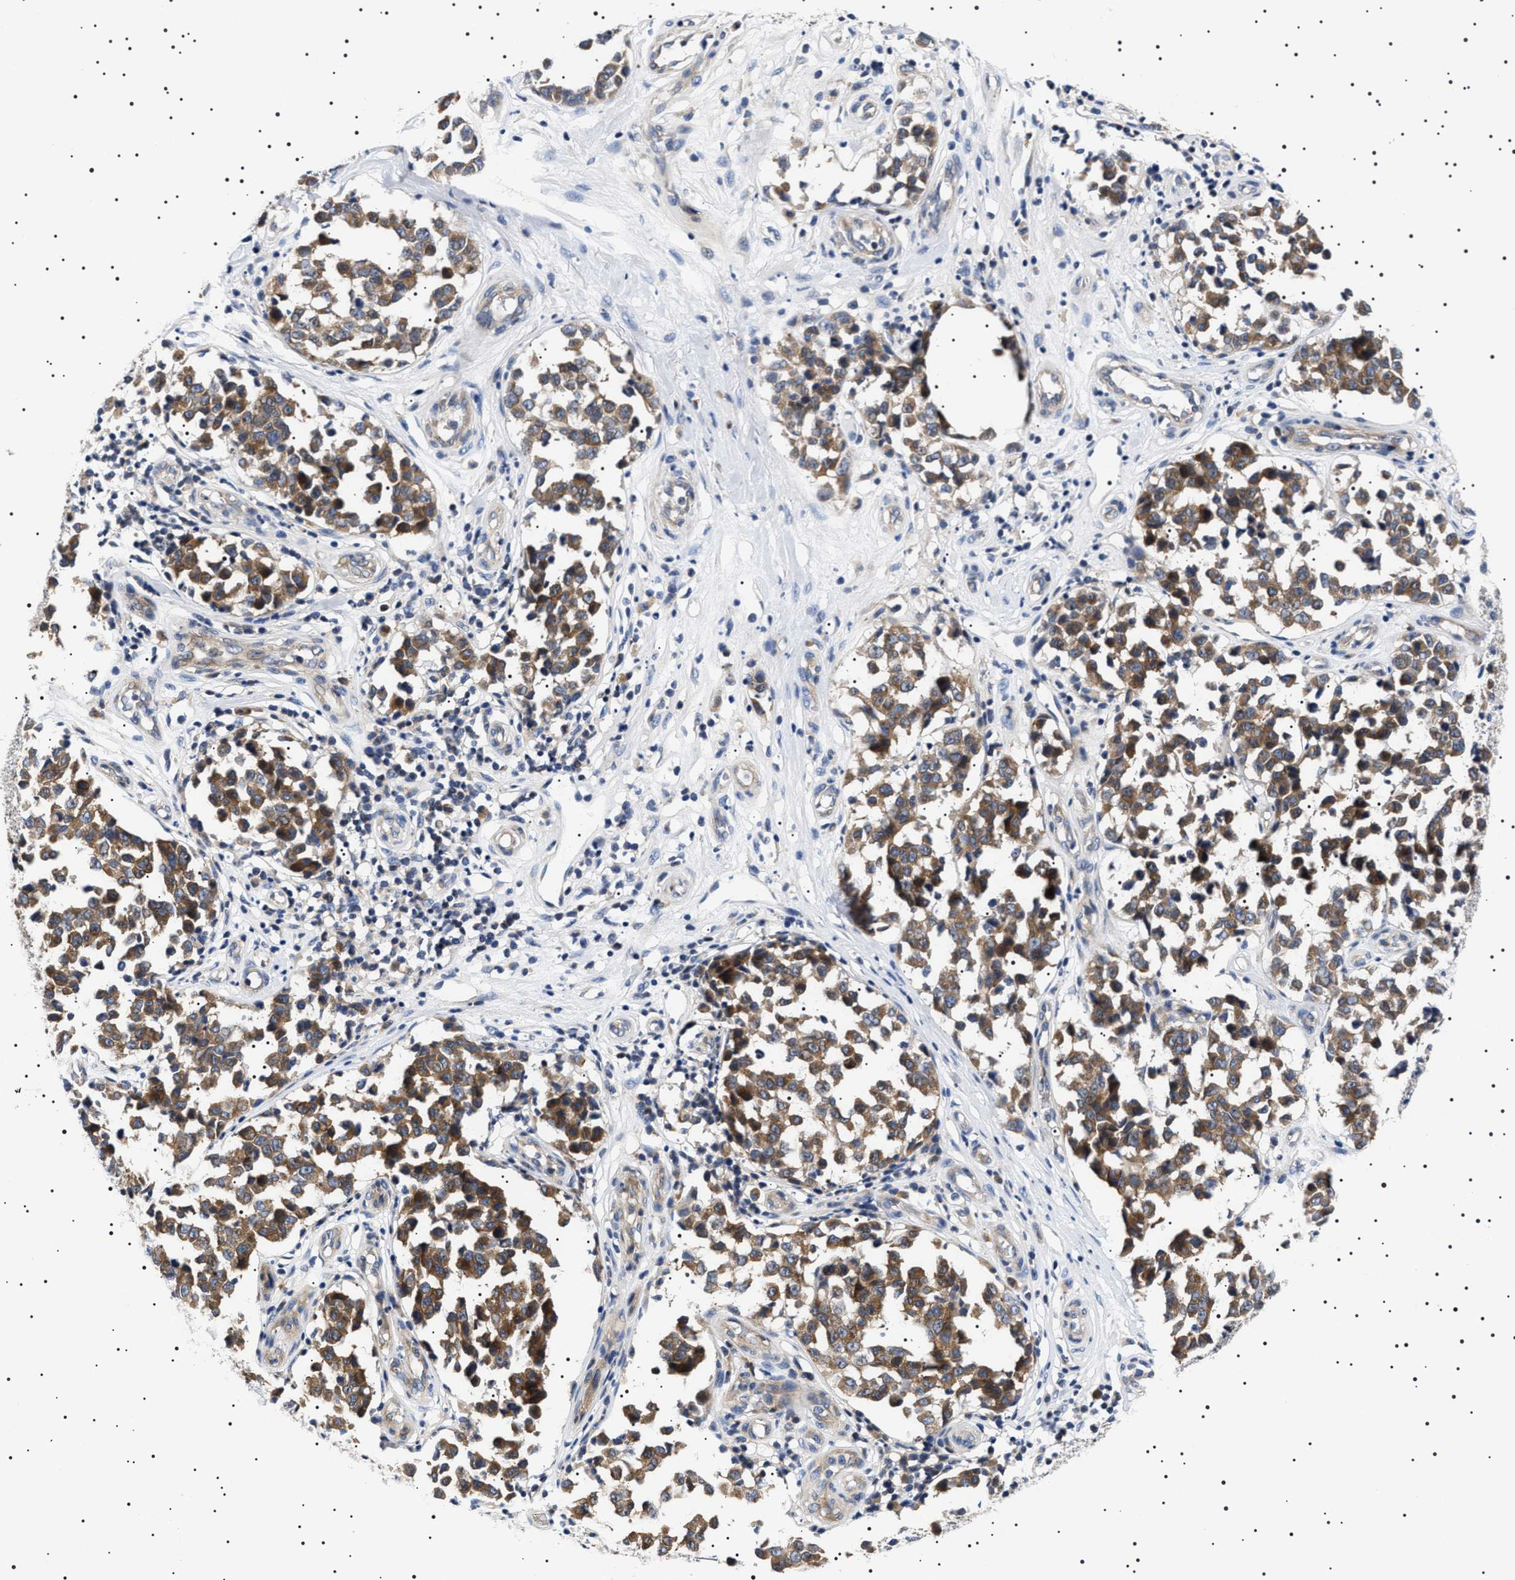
{"staining": {"intensity": "moderate", "quantity": ">75%", "location": "cytoplasmic/membranous"}, "tissue": "melanoma", "cell_type": "Tumor cells", "image_type": "cancer", "snomed": [{"axis": "morphology", "description": "Malignant melanoma, NOS"}, {"axis": "topography", "description": "Skin"}], "caption": "Protein staining demonstrates moderate cytoplasmic/membranous positivity in about >75% of tumor cells in melanoma. (DAB IHC, brown staining for protein, blue staining for nuclei).", "gene": "SLC4A7", "patient": {"sex": "female", "age": 64}}